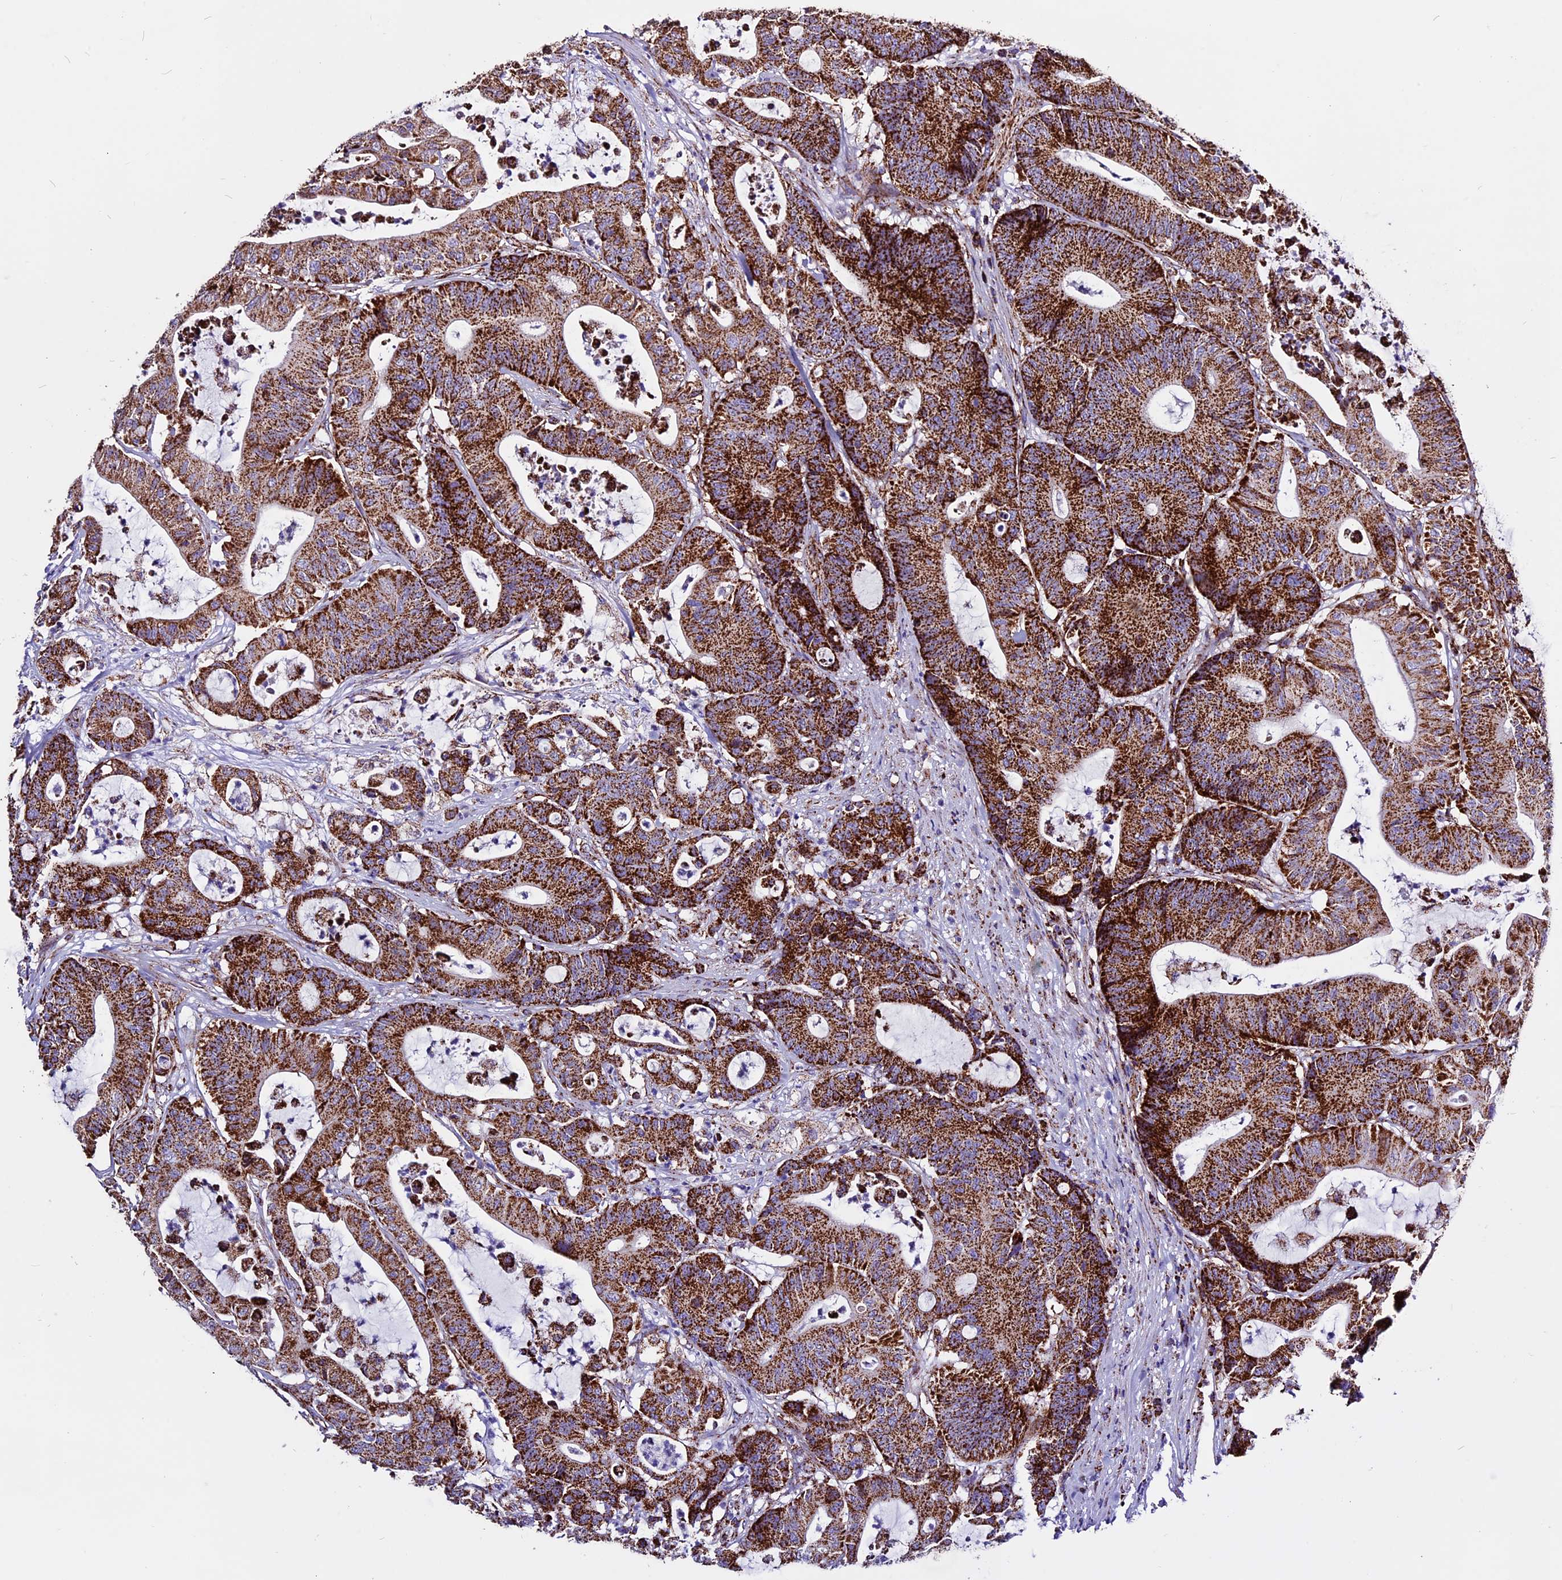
{"staining": {"intensity": "strong", "quantity": ">75%", "location": "cytoplasmic/membranous"}, "tissue": "colorectal cancer", "cell_type": "Tumor cells", "image_type": "cancer", "snomed": [{"axis": "morphology", "description": "Adenocarcinoma, NOS"}, {"axis": "topography", "description": "Colon"}], "caption": "Adenocarcinoma (colorectal) stained for a protein demonstrates strong cytoplasmic/membranous positivity in tumor cells. Immunohistochemistry stains the protein in brown and the nuclei are stained blue.", "gene": "CX3CL1", "patient": {"sex": "female", "age": 84}}